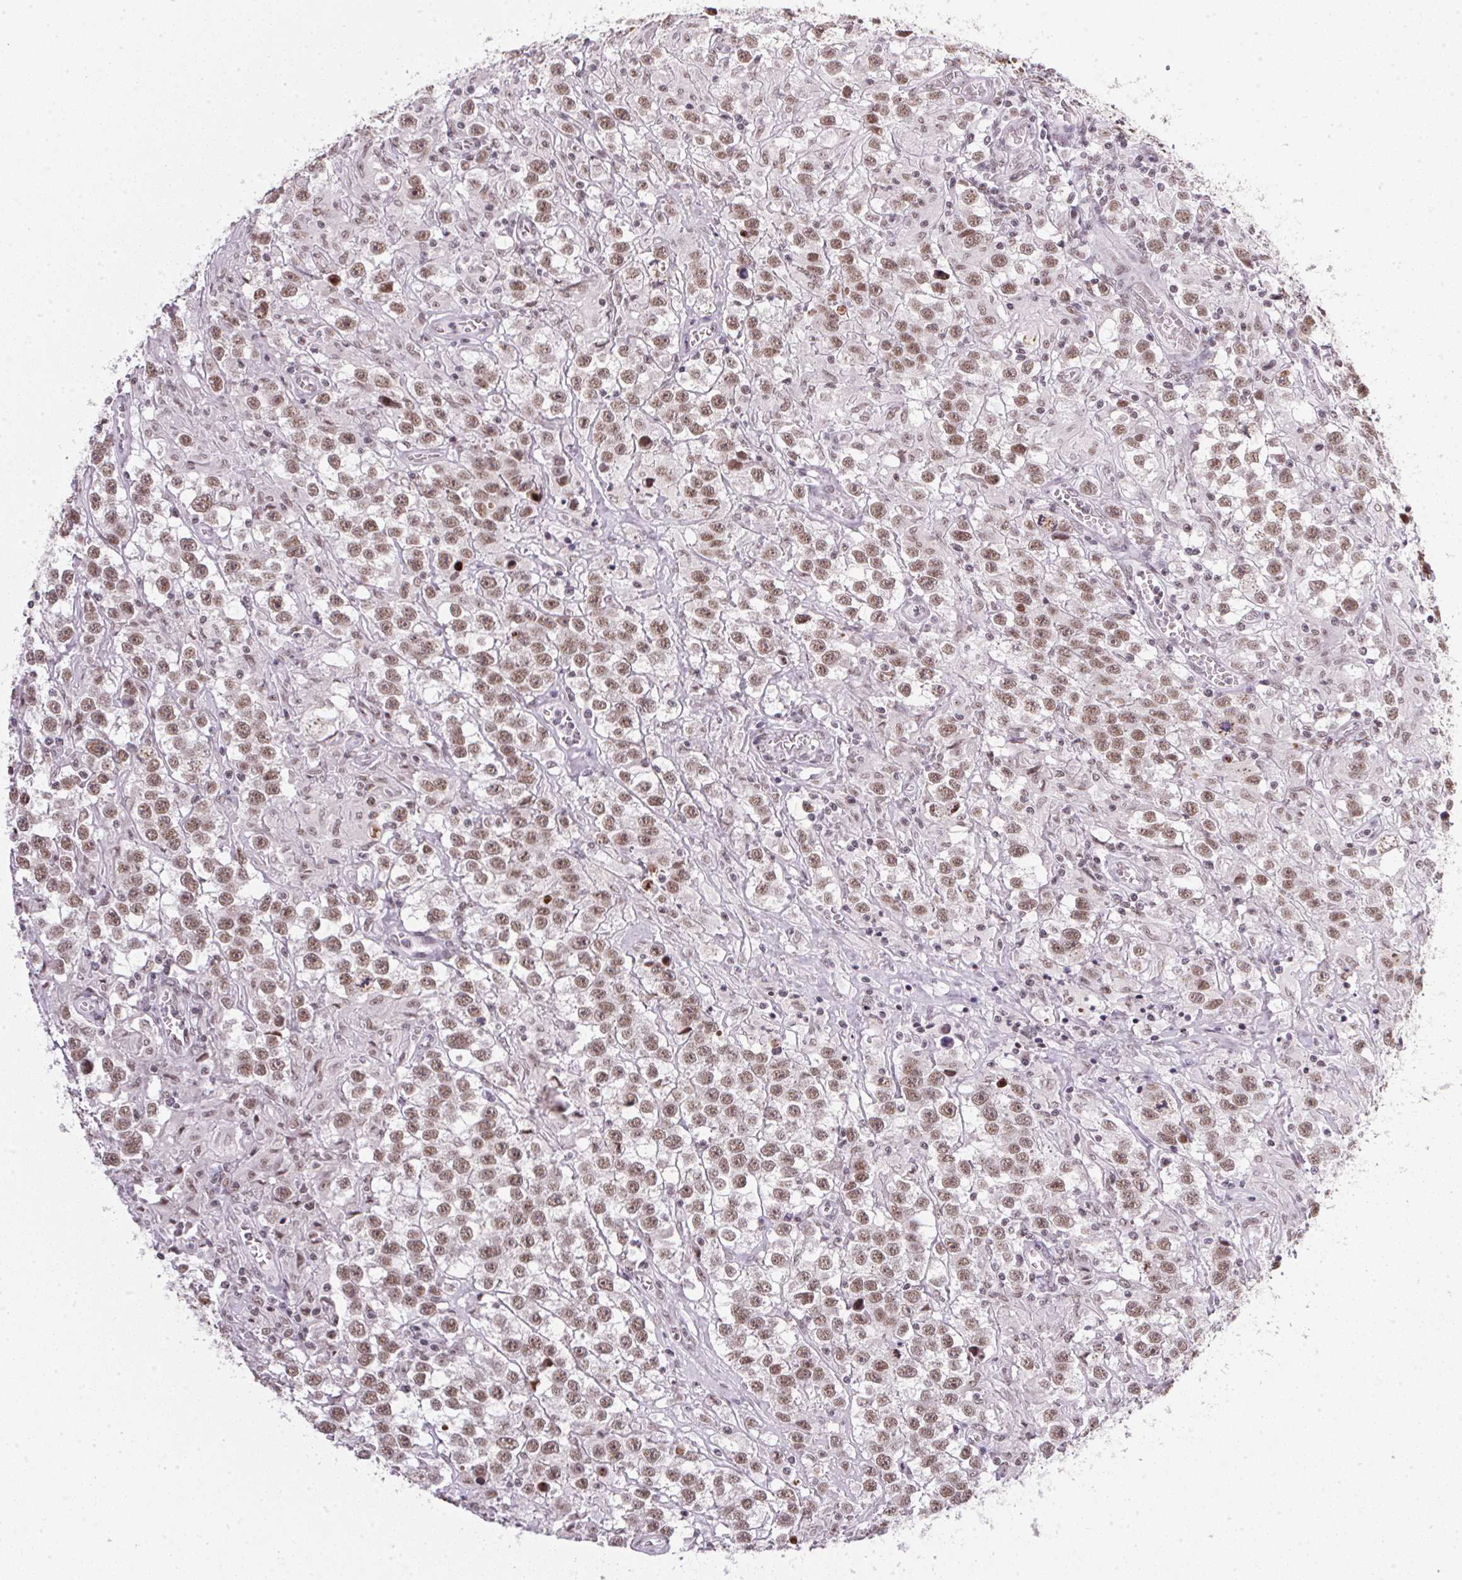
{"staining": {"intensity": "moderate", "quantity": ">75%", "location": "nuclear"}, "tissue": "testis cancer", "cell_type": "Tumor cells", "image_type": "cancer", "snomed": [{"axis": "morphology", "description": "Seminoma, NOS"}, {"axis": "topography", "description": "Testis"}], "caption": "Immunohistochemistry photomicrograph of testis cancer (seminoma) stained for a protein (brown), which demonstrates medium levels of moderate nuclear staining in approximately >75% of tumor cells.", "gene": "SRSF7", "patient": {"sex": "male", "age": 43}}